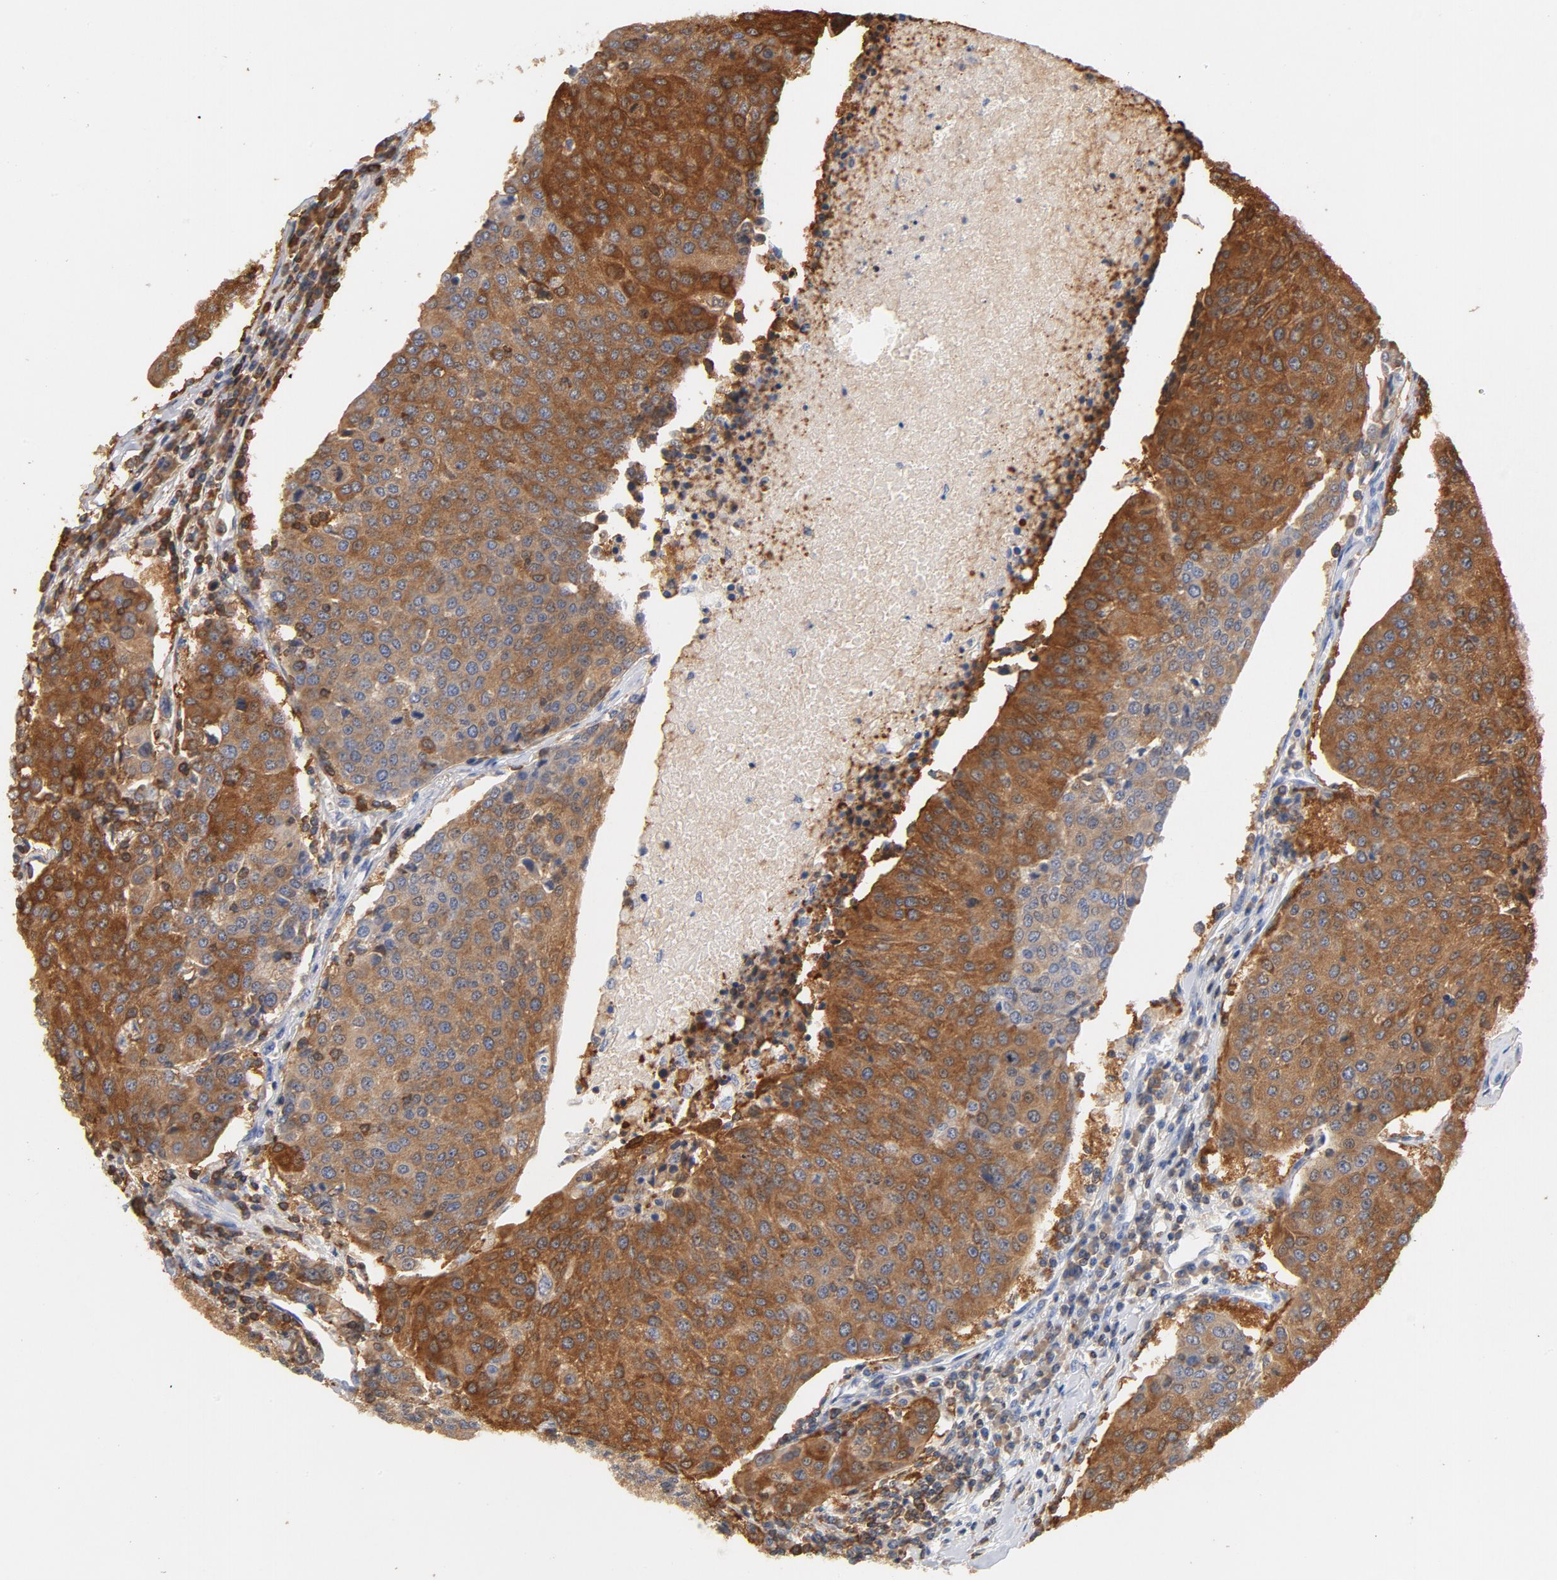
{"staining": {"intensity": "moderate", "quantity": ">75%", "location": "cytoplasmic/membranous"}, "tissue": "urothelial cancer", "cell_type": "Tumor cells", "image_type": "cancer", "snomed": [{"axis": "morphology", "description": "Urothelial carcinoma, High grade"}, {"axis": "topography", "description": "Urinary bladder"}], "caption": "DAB (3,3'-diaminobenzidine) immunohistochemical staining of human high-grade urothelial carcinoma demonstrates moderate cytoplasmic/membranous protein expression in approximately >75% of tumor cells. The staining is performed using DAB (3,3'-diaminobenzidine) brown chromogen to label protein expression. The nuclei are counter-stained blue using hematoxylin.", "gene": "EZR", "patient": {"sex": "female", "age": 85}}